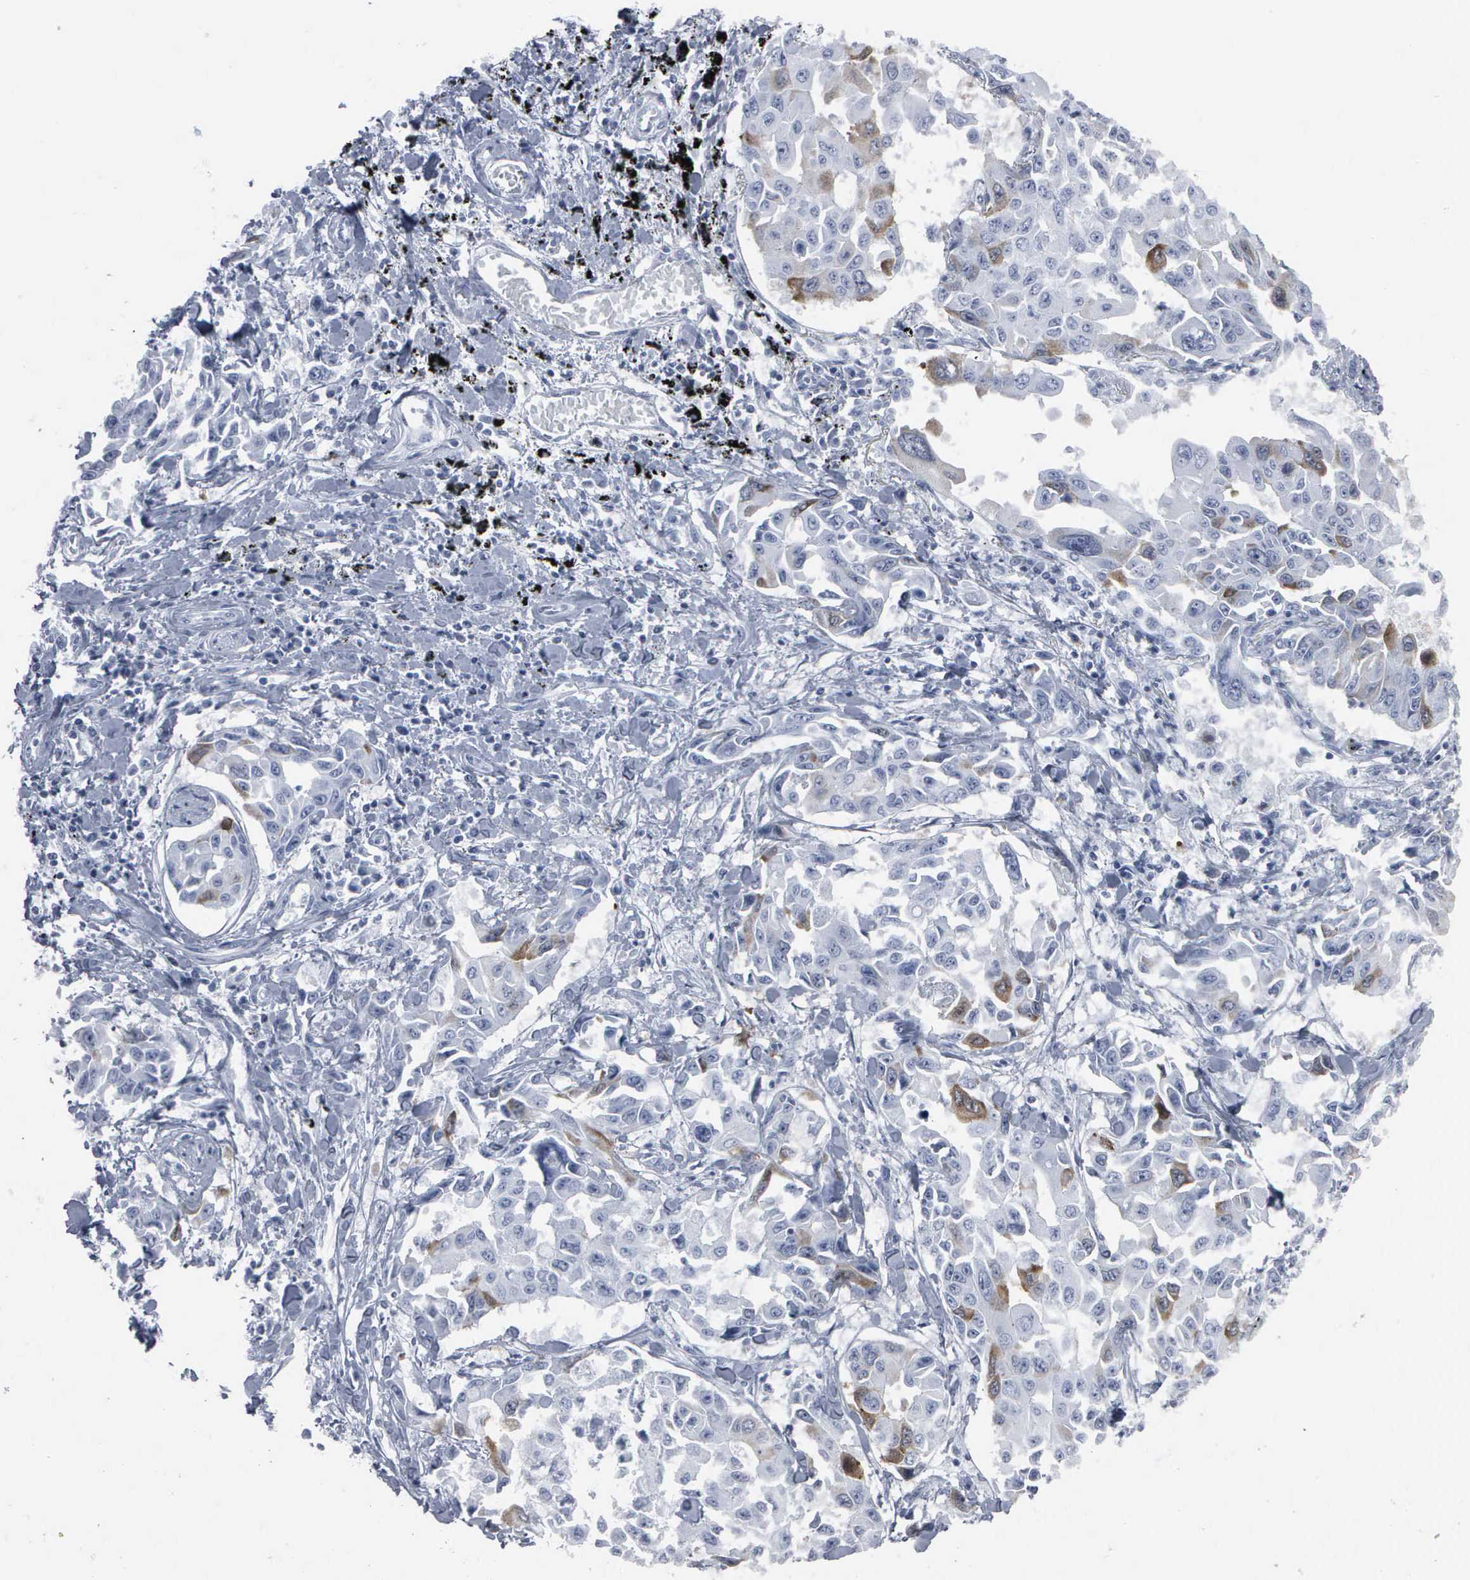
{"staining": {"intensity": "moderate", "quantity": "<25%", "location": "cytoplasmic/membranous,nuclear"}, "tissue": "lung cancer", "cell_type": "Tumor cells", "image_type": "cancer", "snomed": [{"axis": "morphology", "description": "Adenocarcinoma, NOS"}, {"axis": "topography", "description": "Lung"}], "caption": "The immunohistochemical stain highlights moderate cytoplasmic/membranous and nuclear staining in tumor cells of adenocarcinoma (lung) tissue. Nuclei are stained in blue.", "gene": "CCNB1", "patient": {"sex": "male", "age": 64}}